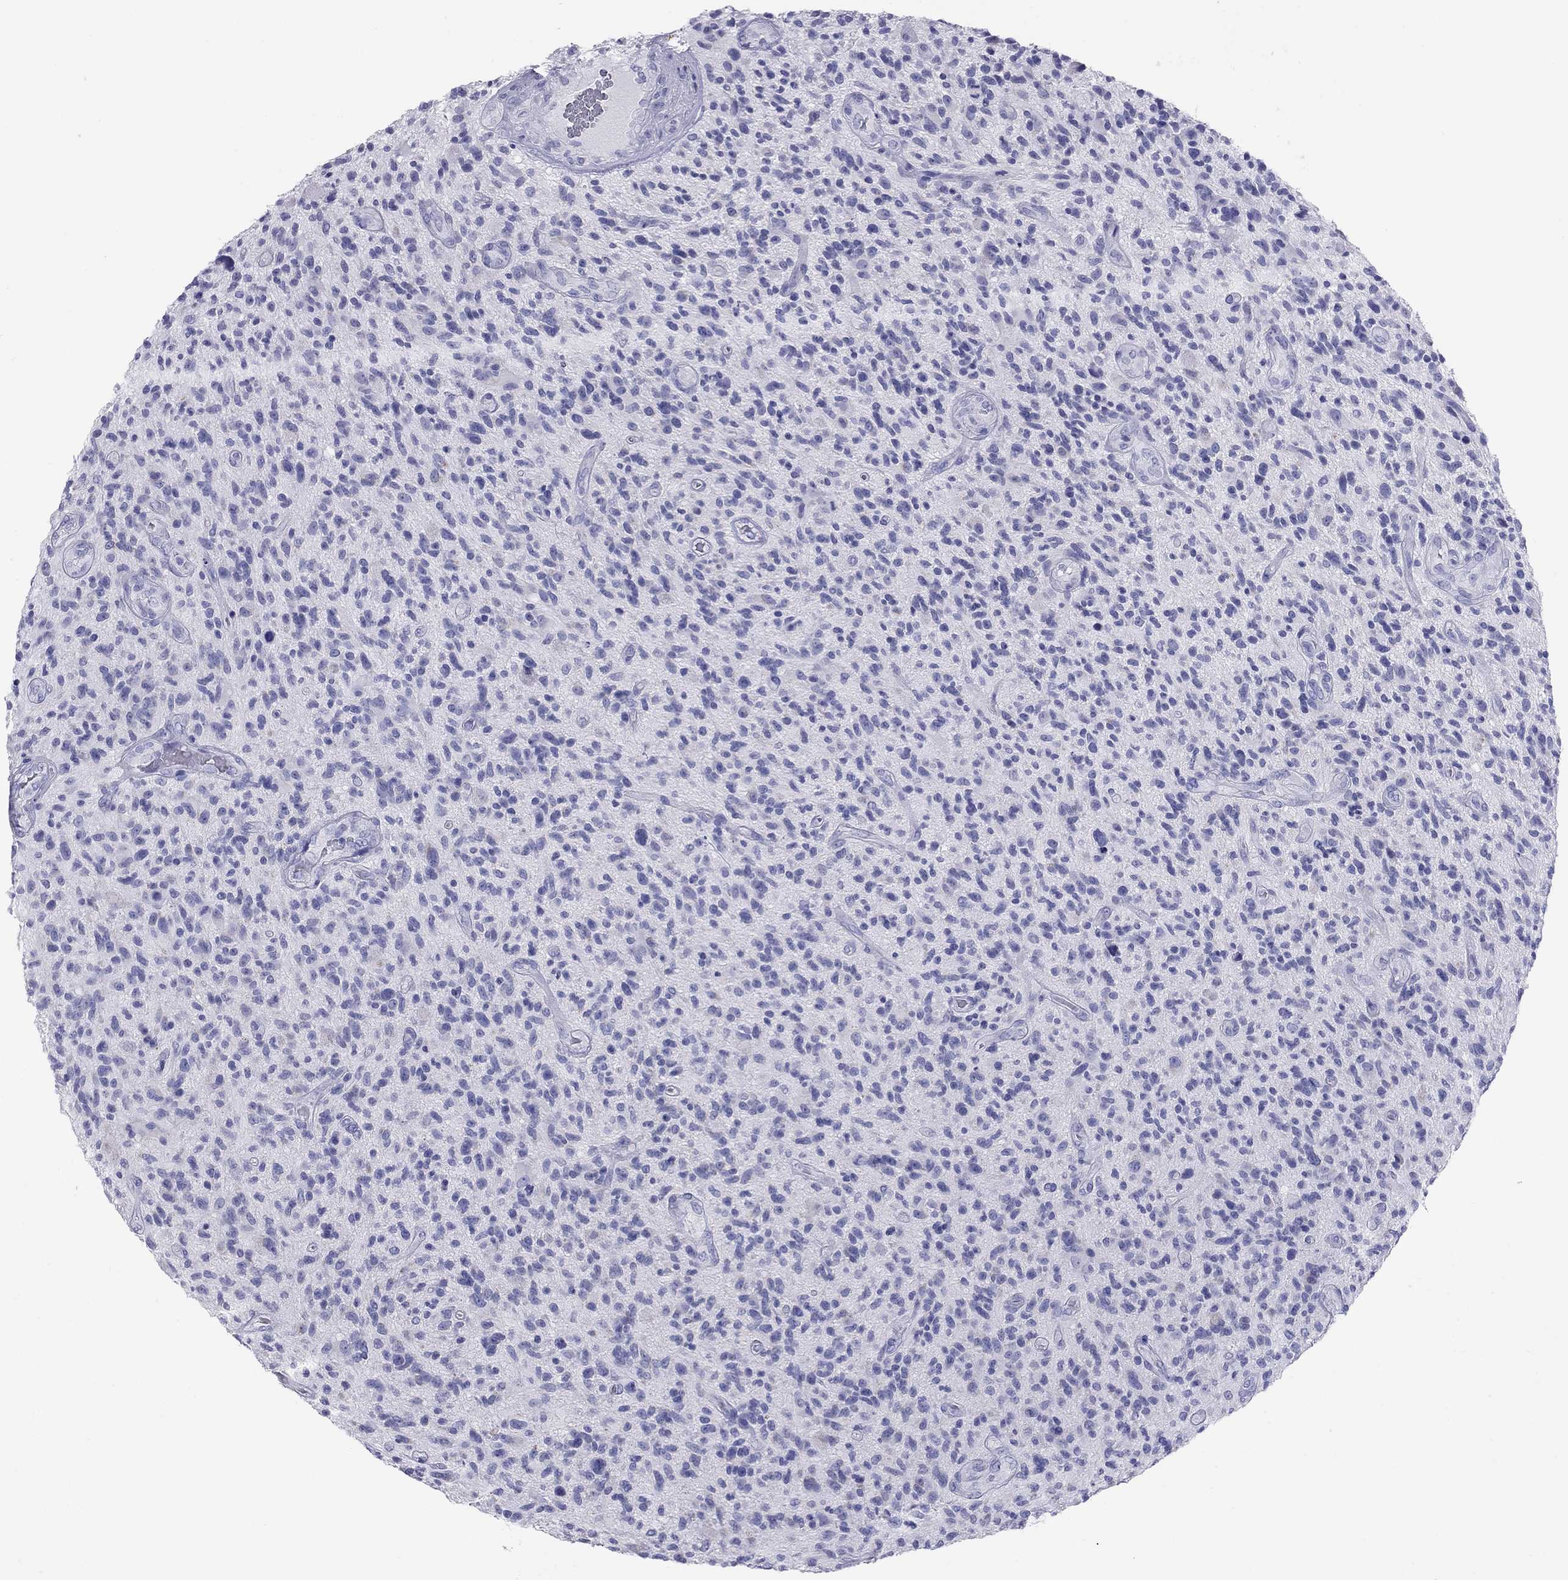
{"staining": {"intensity": "negative", "quantity": "none", "location": "none"}, "tissue": "glioma", "cell_type": "Tumor cells", "image_type": "cancer", "snomed": [{"axis": "morphology", "description": "Glioma, malignant, High grade"}, {"axis": "topography", "description": "Brain"}], "caption": "There is no significant staining in tumor cells of glioma.", "gene": "DPY19L2", "patient": {"sex": "male", "age": 47}}